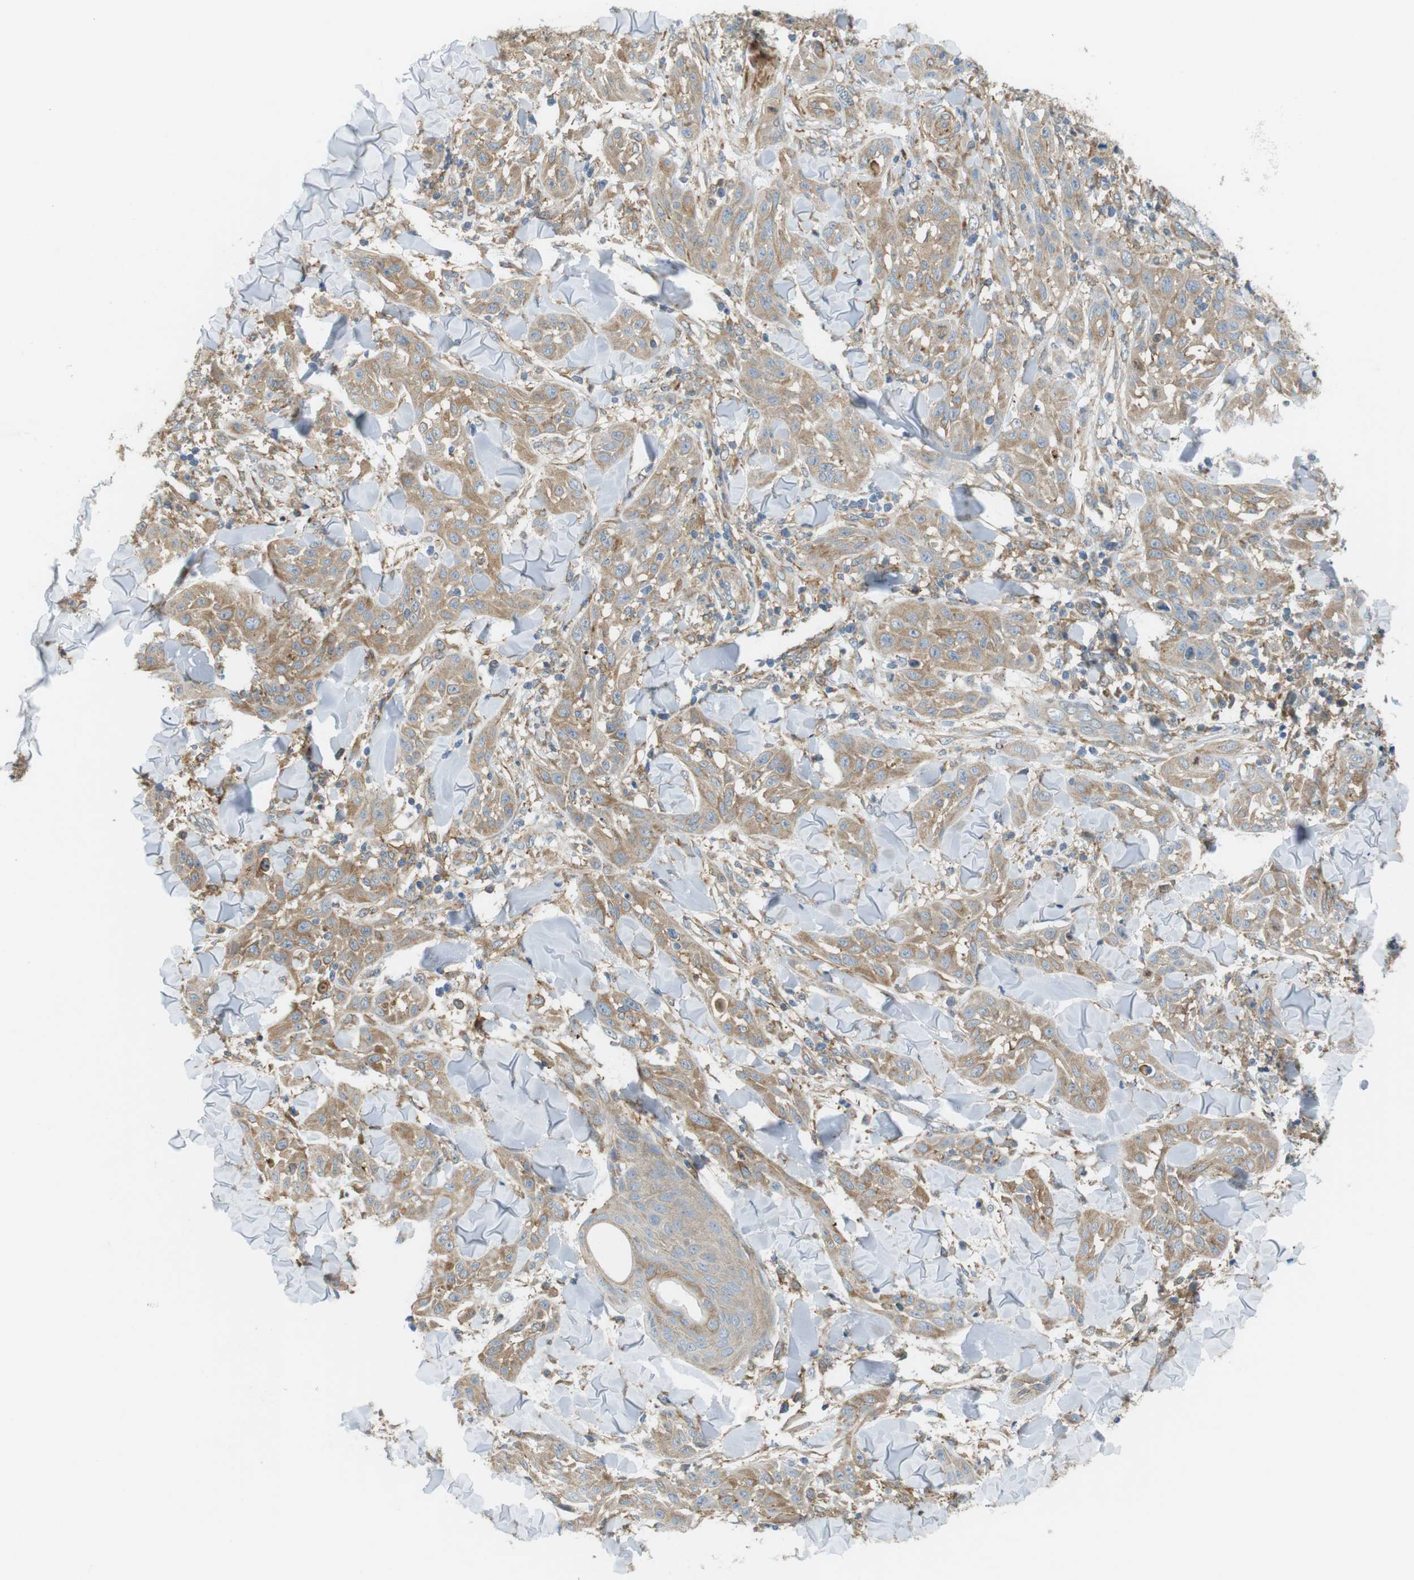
{"staining": {"intensity": "weak", "quantity": ">75%", "location": "cytoplasmic/membranous"}, "tissue": "skin cancer", "cell_type": "Tumor cells", "image_type": "cancer", "snomed": [{"axis": "morphology", "description": "Squamous cell carcinoma, NOS"}, {"axis": "topography", "description": "Skin"}], "caption": "This is a histology image of immunohistochemistry staining of skin squamous cell carcinoma, which shows weak staining in the cytoplasmic/membranous of tumor cells.", "gene": "PEPD", "patient": {"sex": "male", "age": 24}}